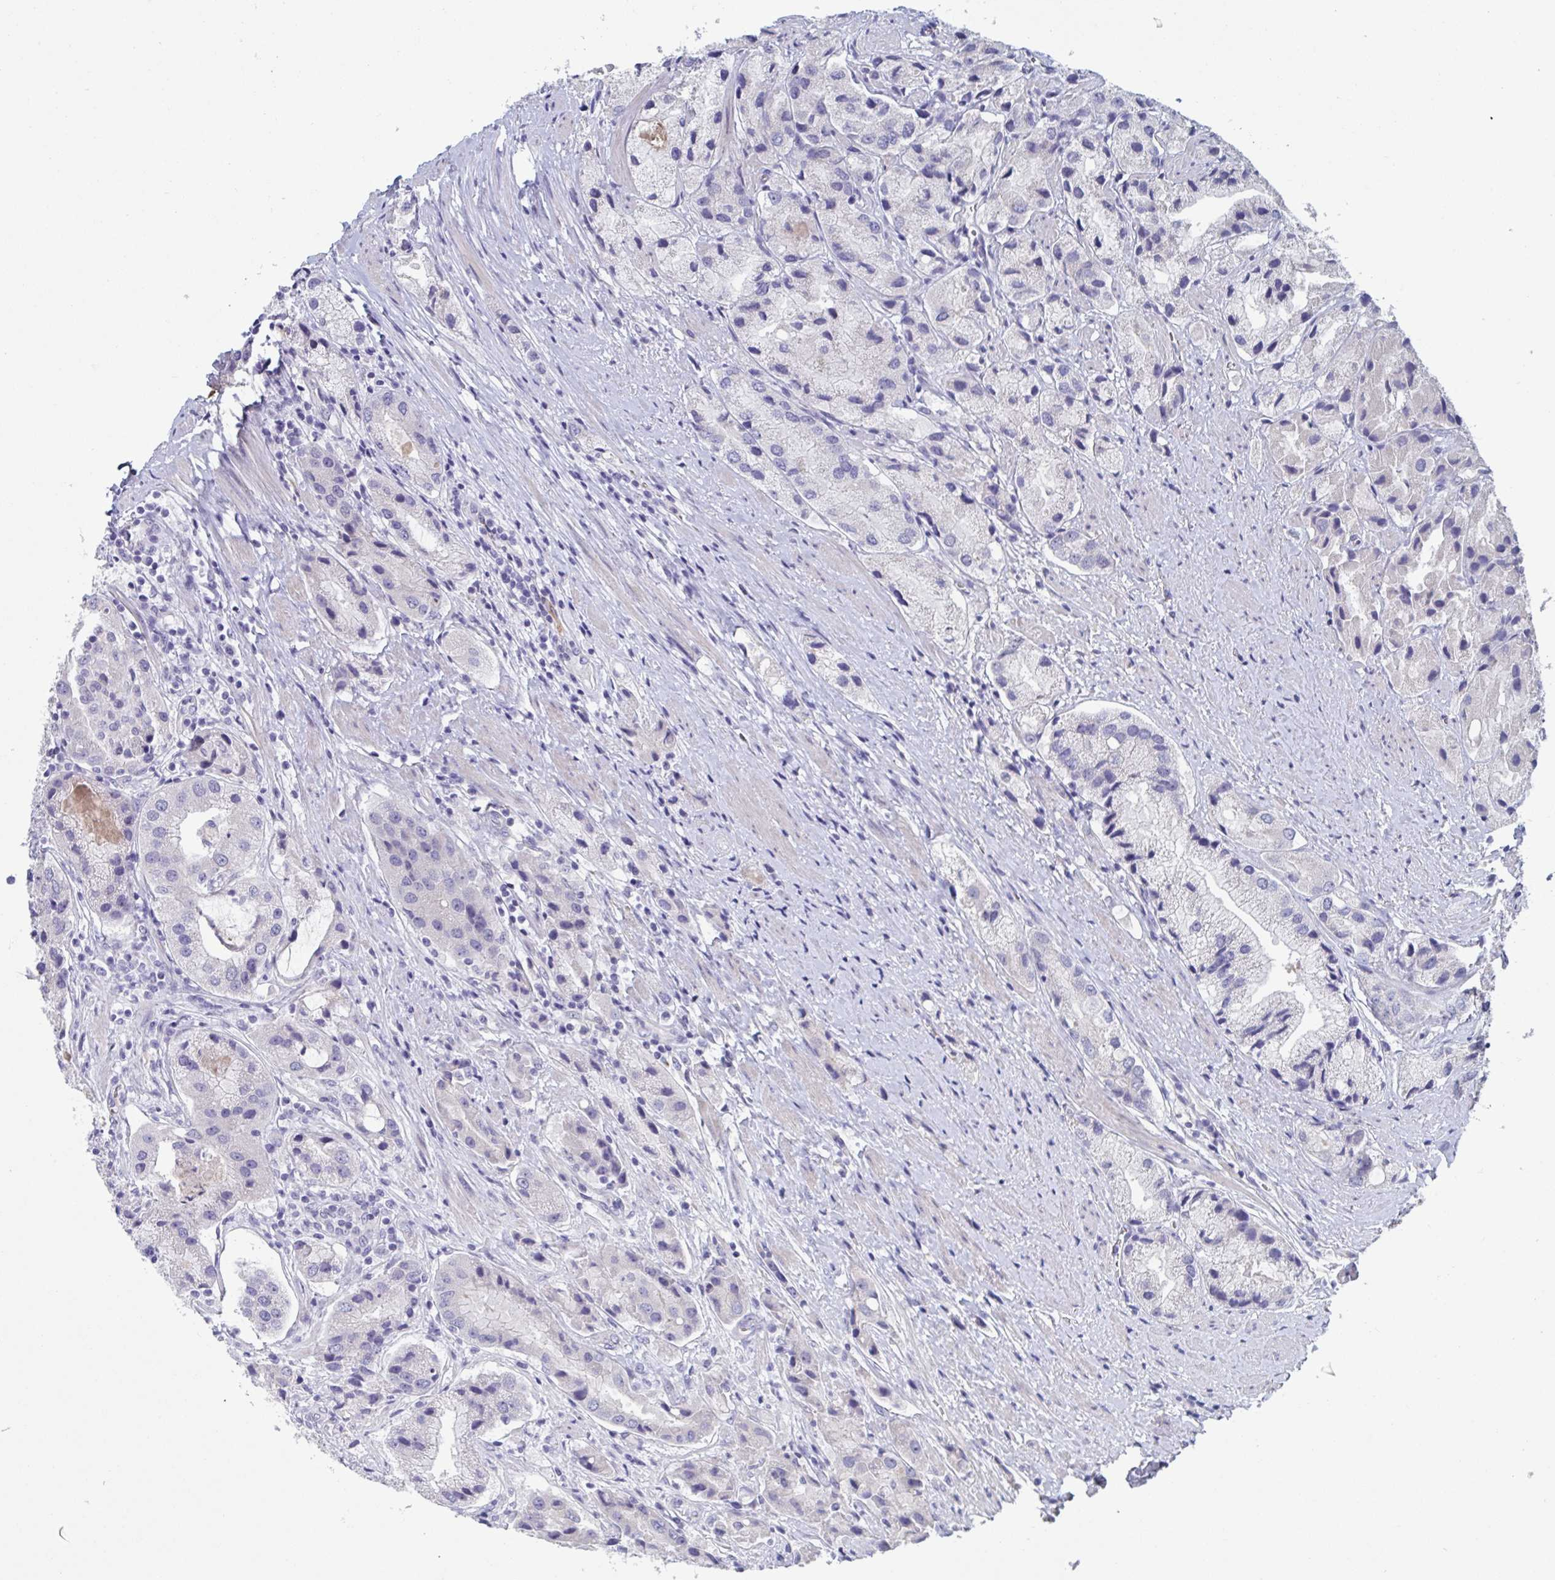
{"staining": {"intensity": "negative", "quantity": "none", "location": "none"}, "tissue": "prostate cancer", "cell_type": "Tumor cells", "image_type": "cancer", "snomed": [{"axis": "morphology", "description": "Adenocarcinoma, Low grade"}, {"axis": "topography", "description": "Prostate"}], "caption": "There is no significant staining in tumor cells of low-grade adenocarcinoma (prostate).", "gene": "ST14", "patient": {"sex": "male", "age": 69}}